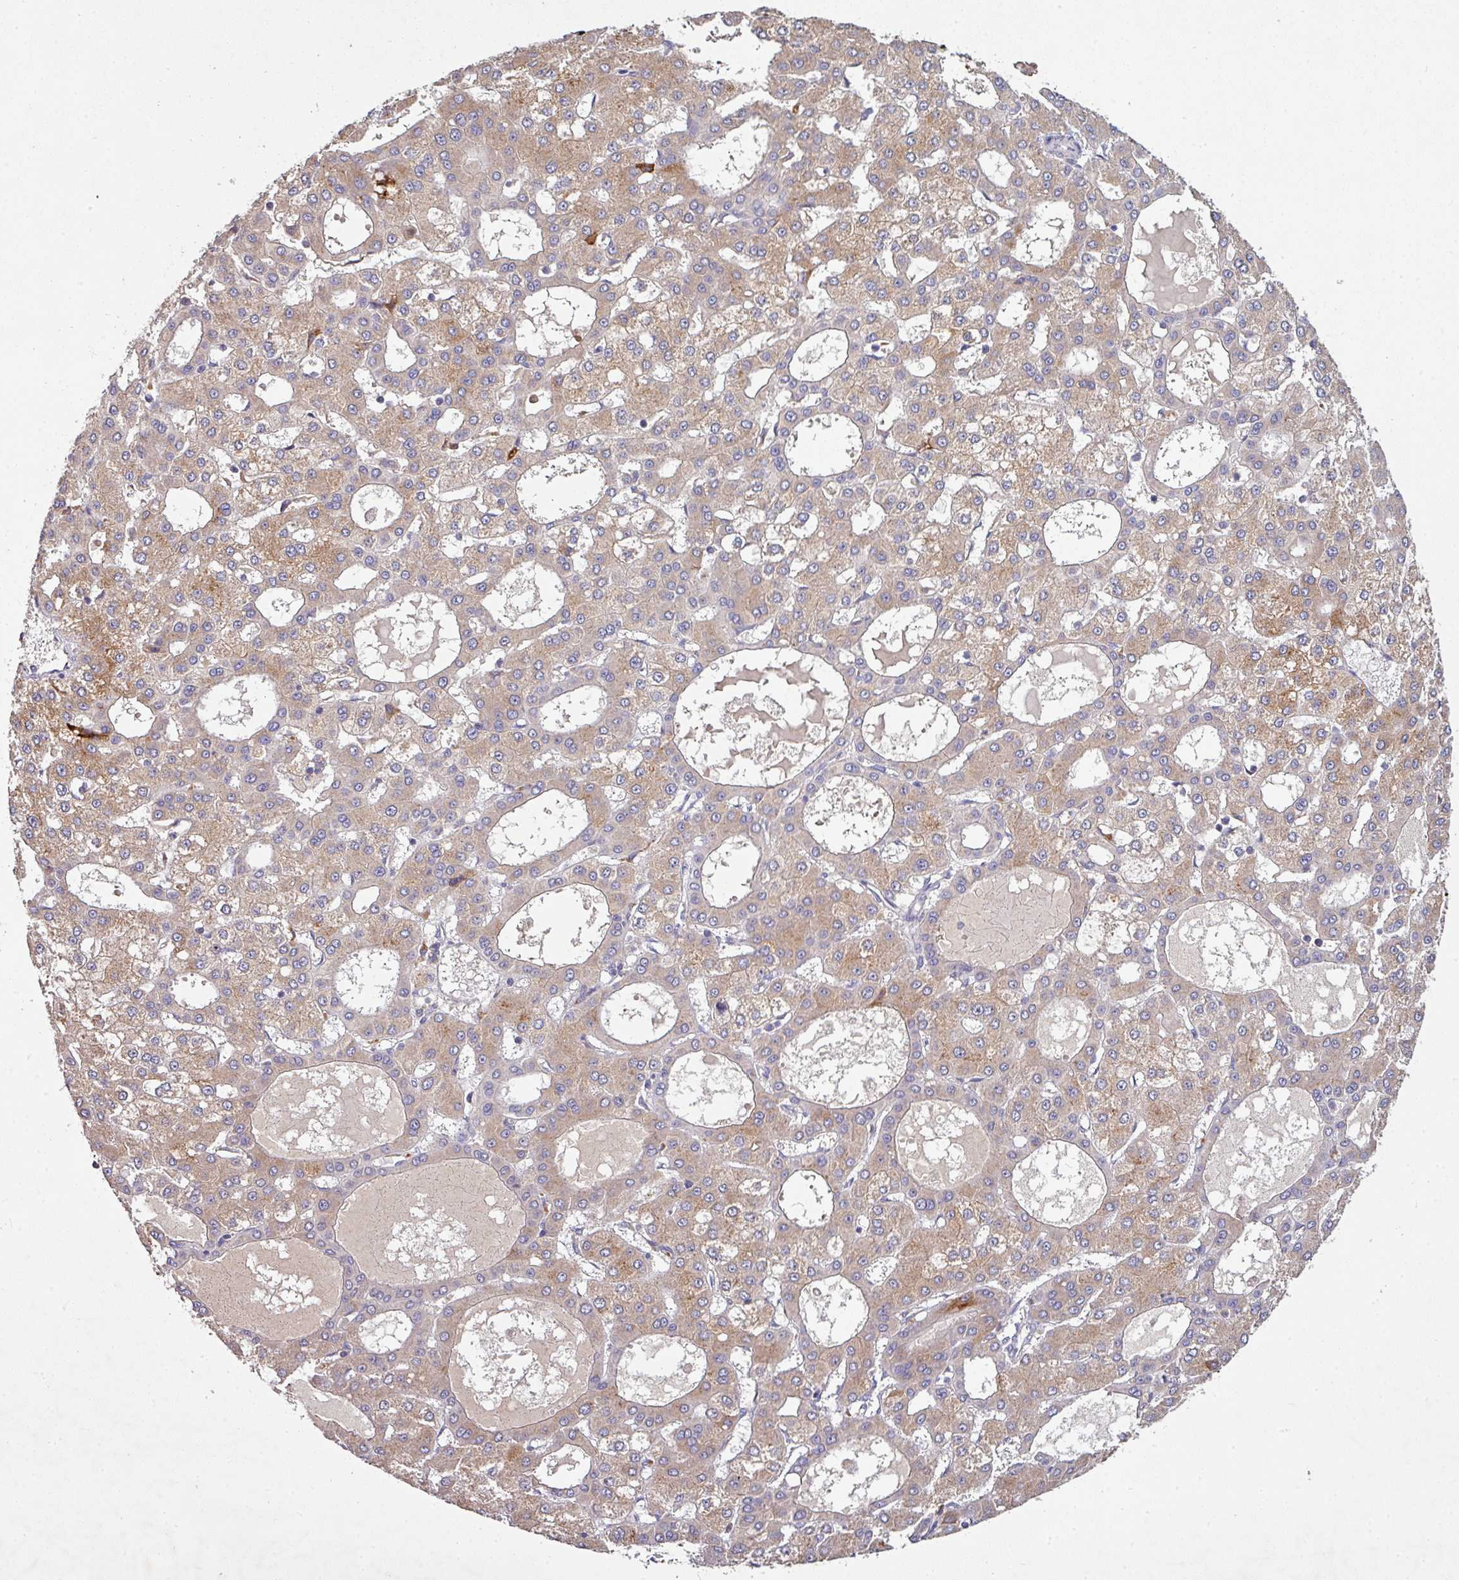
{"staining": {"intensity": "moderate", "quantity": ">75%", "location": "cytoplasmic/membranous"}, "tissue": "liver cancer", "cell_type": "Tumor cells", "image_type": "cancer", "snomed": [{"axis": "morphology", "description": "Carcinoma, Hepatocellular, NOS"}, {"axis": "topography", "description": "Liver"}], "caption": "The photomicrograph reveals staining of liver cancer, revealing moderate cytoplasmic/membranous protein staining (brown color) within tumor cells.", "gene": "AEBP2", "patient": {"sex": "male", "age": 47}}